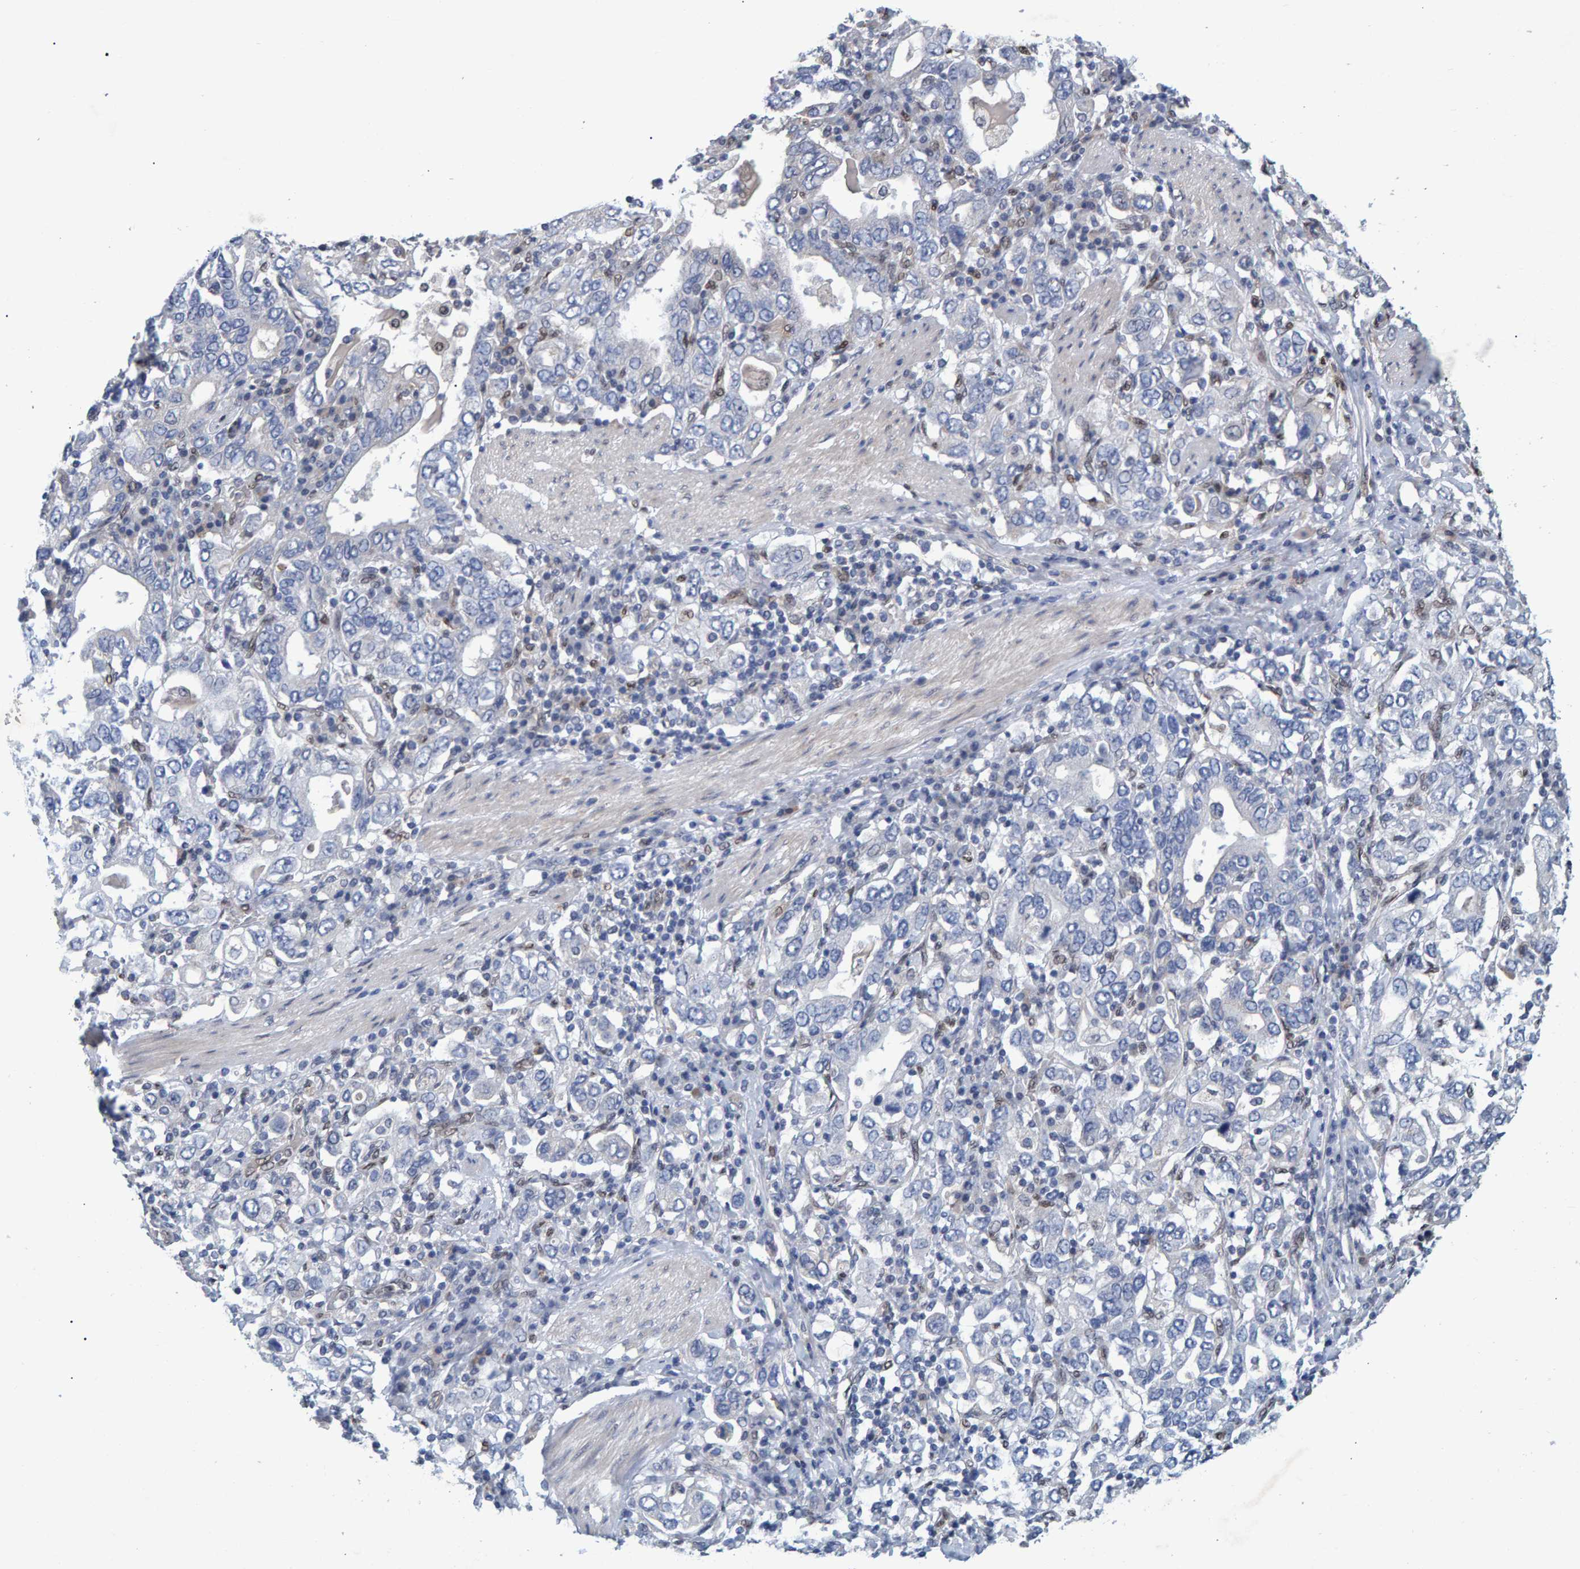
{"staining": {"intensity": "negative", "quantity": "none", "location": "none"}, "tissue": "stomach cancer", "cell_type": "Tumor cells", "image_type": "cancer", "snomed": [{"axis": "morphology", "description": "Adenocarcinoma, NOS"}, {"axis": "topography", "description": "Stomach, upper"}], "caption": "The IHC histopathology image has no significant positivity in tumor cells of stomach adenocarcinoma tissue.", "gene": "QKI", "patient": {"sex": "male", "age": 62}}